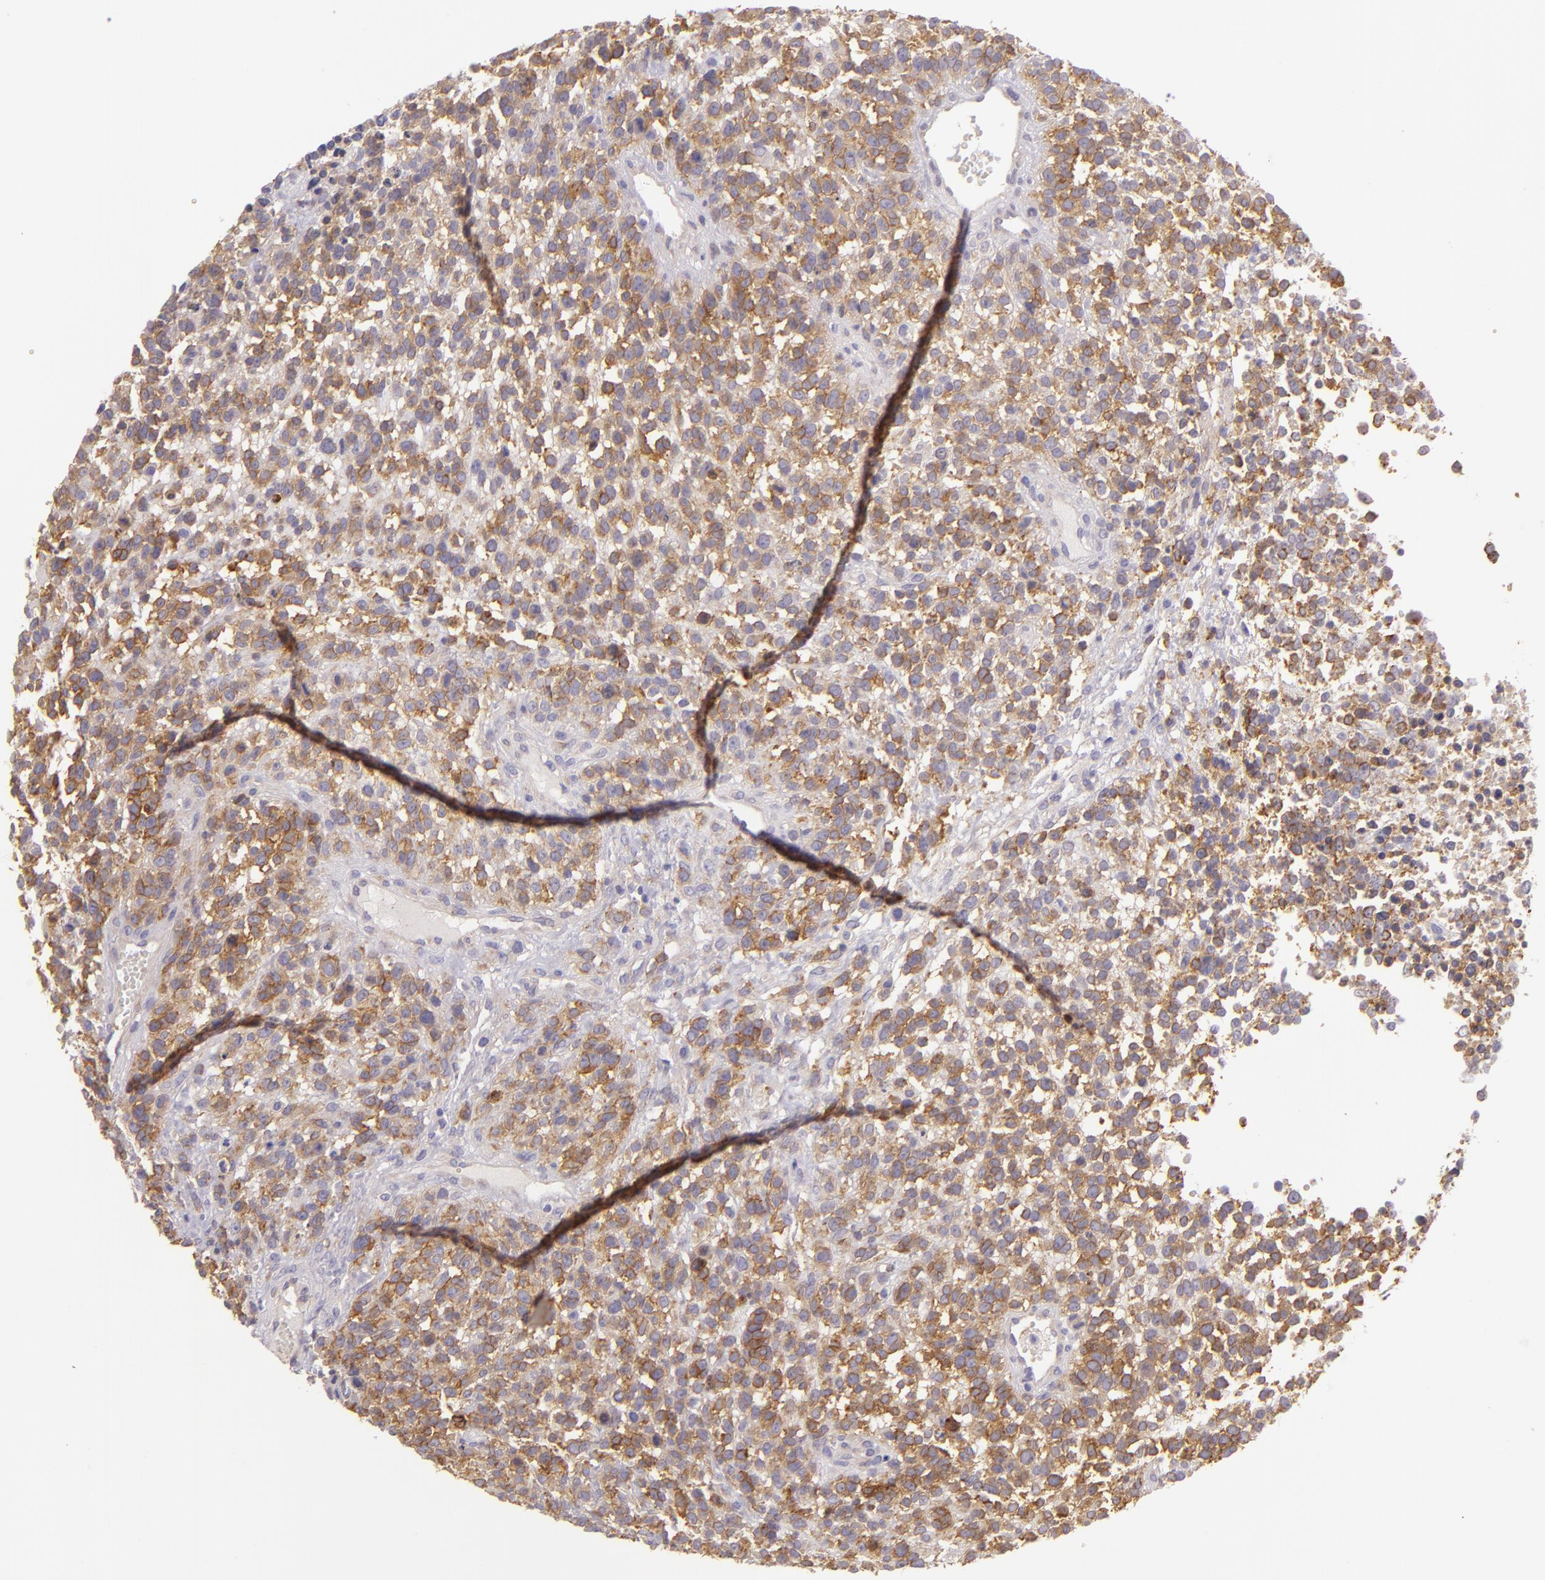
{"staining": {"intensity": "moderate", "quantity": "25%-75%", "location": "cytoplasmic/membranous"}, "tissue": "glioma", "cell_type": "Tumor cells", "image_type": "cancer", "snomed": [{"axis": "morphology", "description": "Glioma, malignant, High grade"}, {"axis": "topography", "description": "Brain"}], "caption": "Protein expression analysis of human malignant glioma (high-grade) reveals moderate cytoplasmic/membranous staining in approximately 25%-75% of tumor cells.", "gene": "ZC3H7B", "patient": {"sex": "male", "age": 66}}